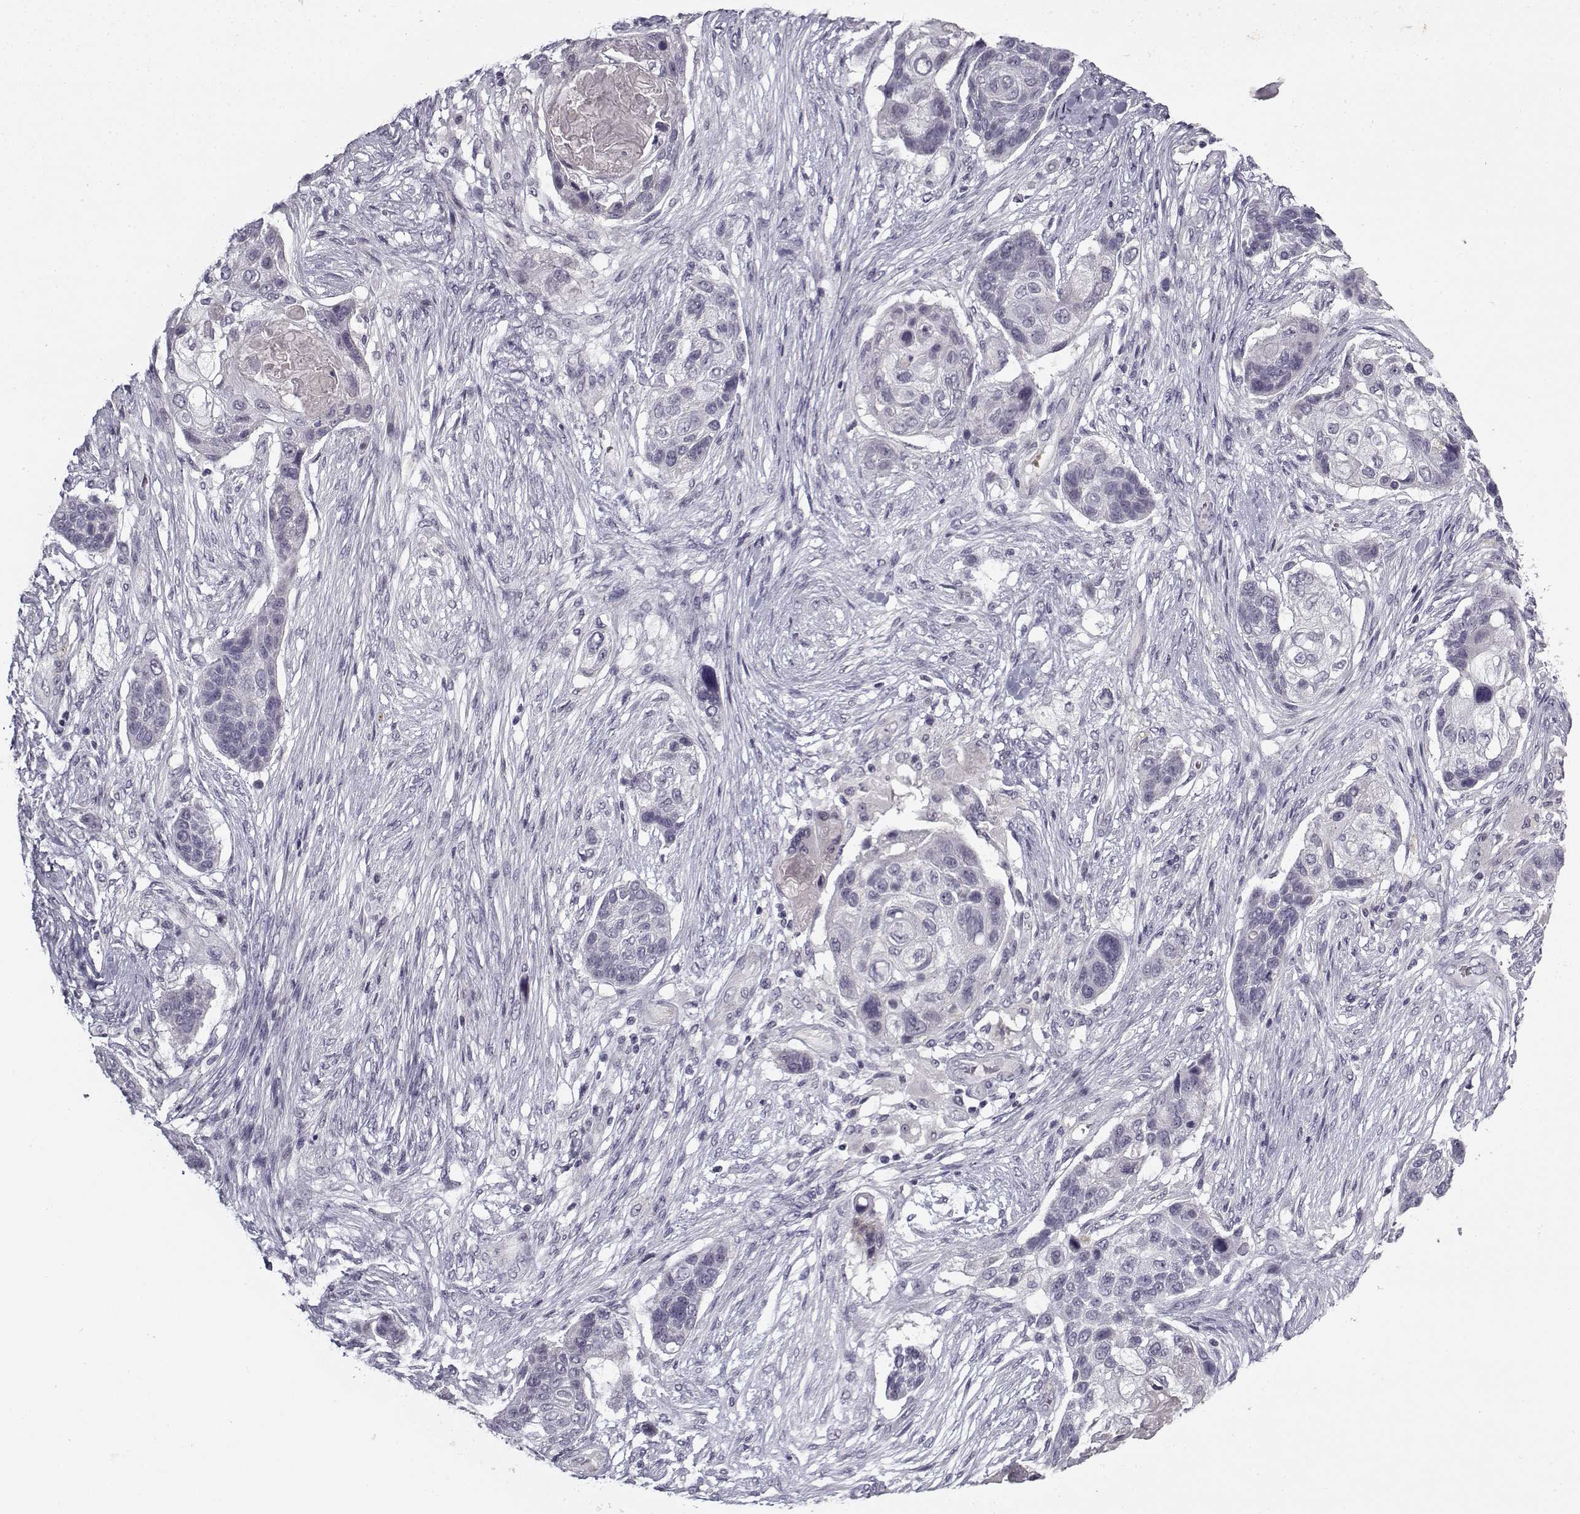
{"staining": {"intensity": "negative", "quantity": "none", "location": "none"}, "tissue": "lung cancer", "cell_type": "Tumor cells", "image_type": "cancer", "snomed": [{"axis": "morphology", "description": "Squamous cell carcinoma, NOS"}, {"axis": "topography", "description": "Lung"}], "caption": "IHC of human lung cancer shows no positivity in tumor cells.", "gene": "SNCA", "patient": {"sex": "male", "age": 69}}